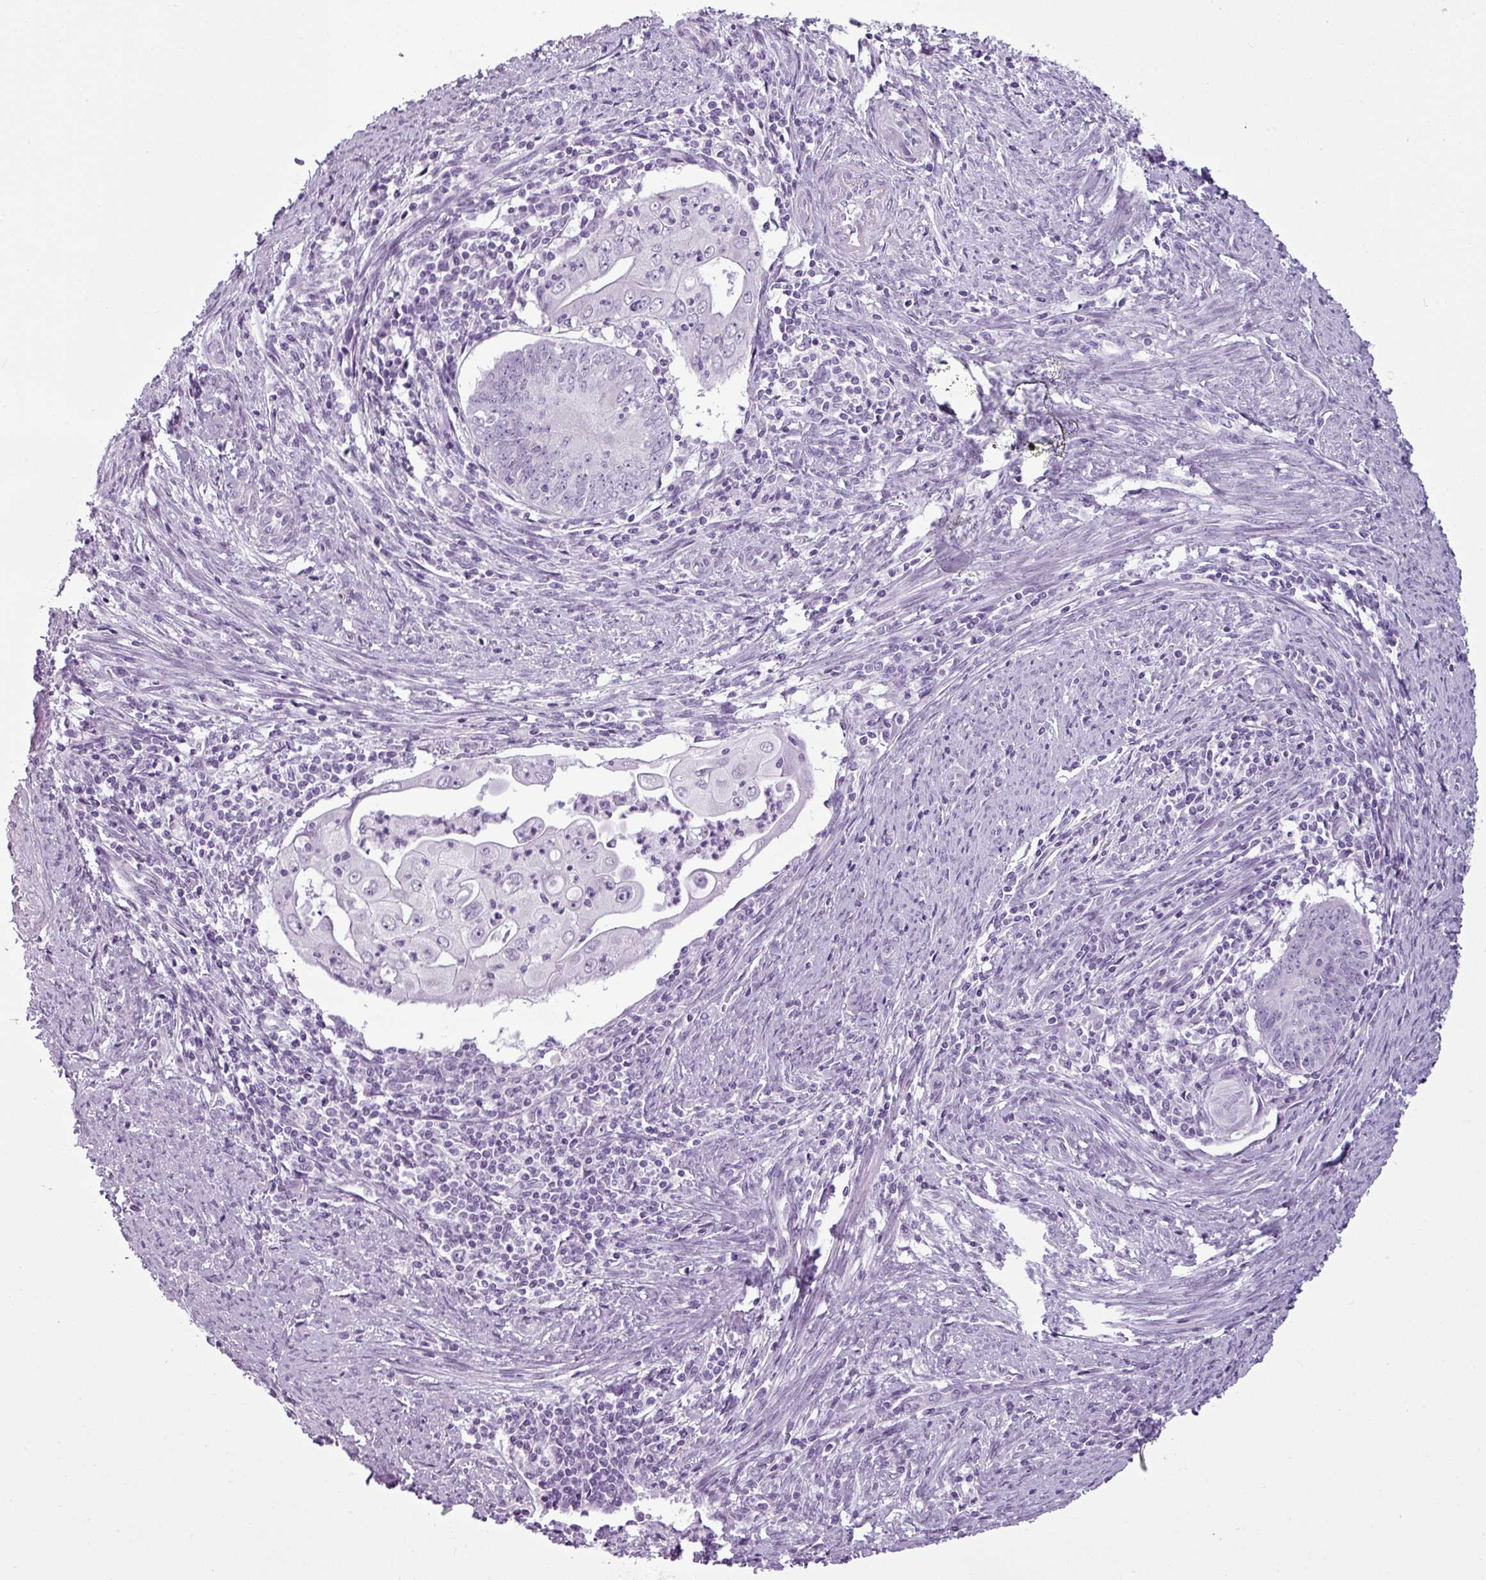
{"staining": {"intensity": "moderate", "quantity": "<25%", "location": "cytoplasmic/membranous"}, "tissue": "endometrial cancer", "cell_type": "Tumor cells", "image_type": "cancer", "snomed": [{"axis": "morphology", "description": "Adenocarcinoma, NOS"}, {"axis": "topography", "description": "Endometrium"}], "caption": "Tumor cells display low levels of moderate cytoplasmic/membranous positivity in approximately <25% of cells in human endometrial cancer. The staining is performed using DAB brown chromogen to label protein expression. The nuclei are counter-stained blue using hematoxylin.", "gene": "CDH16", "patient": {"sex": "female", "age": 60}}